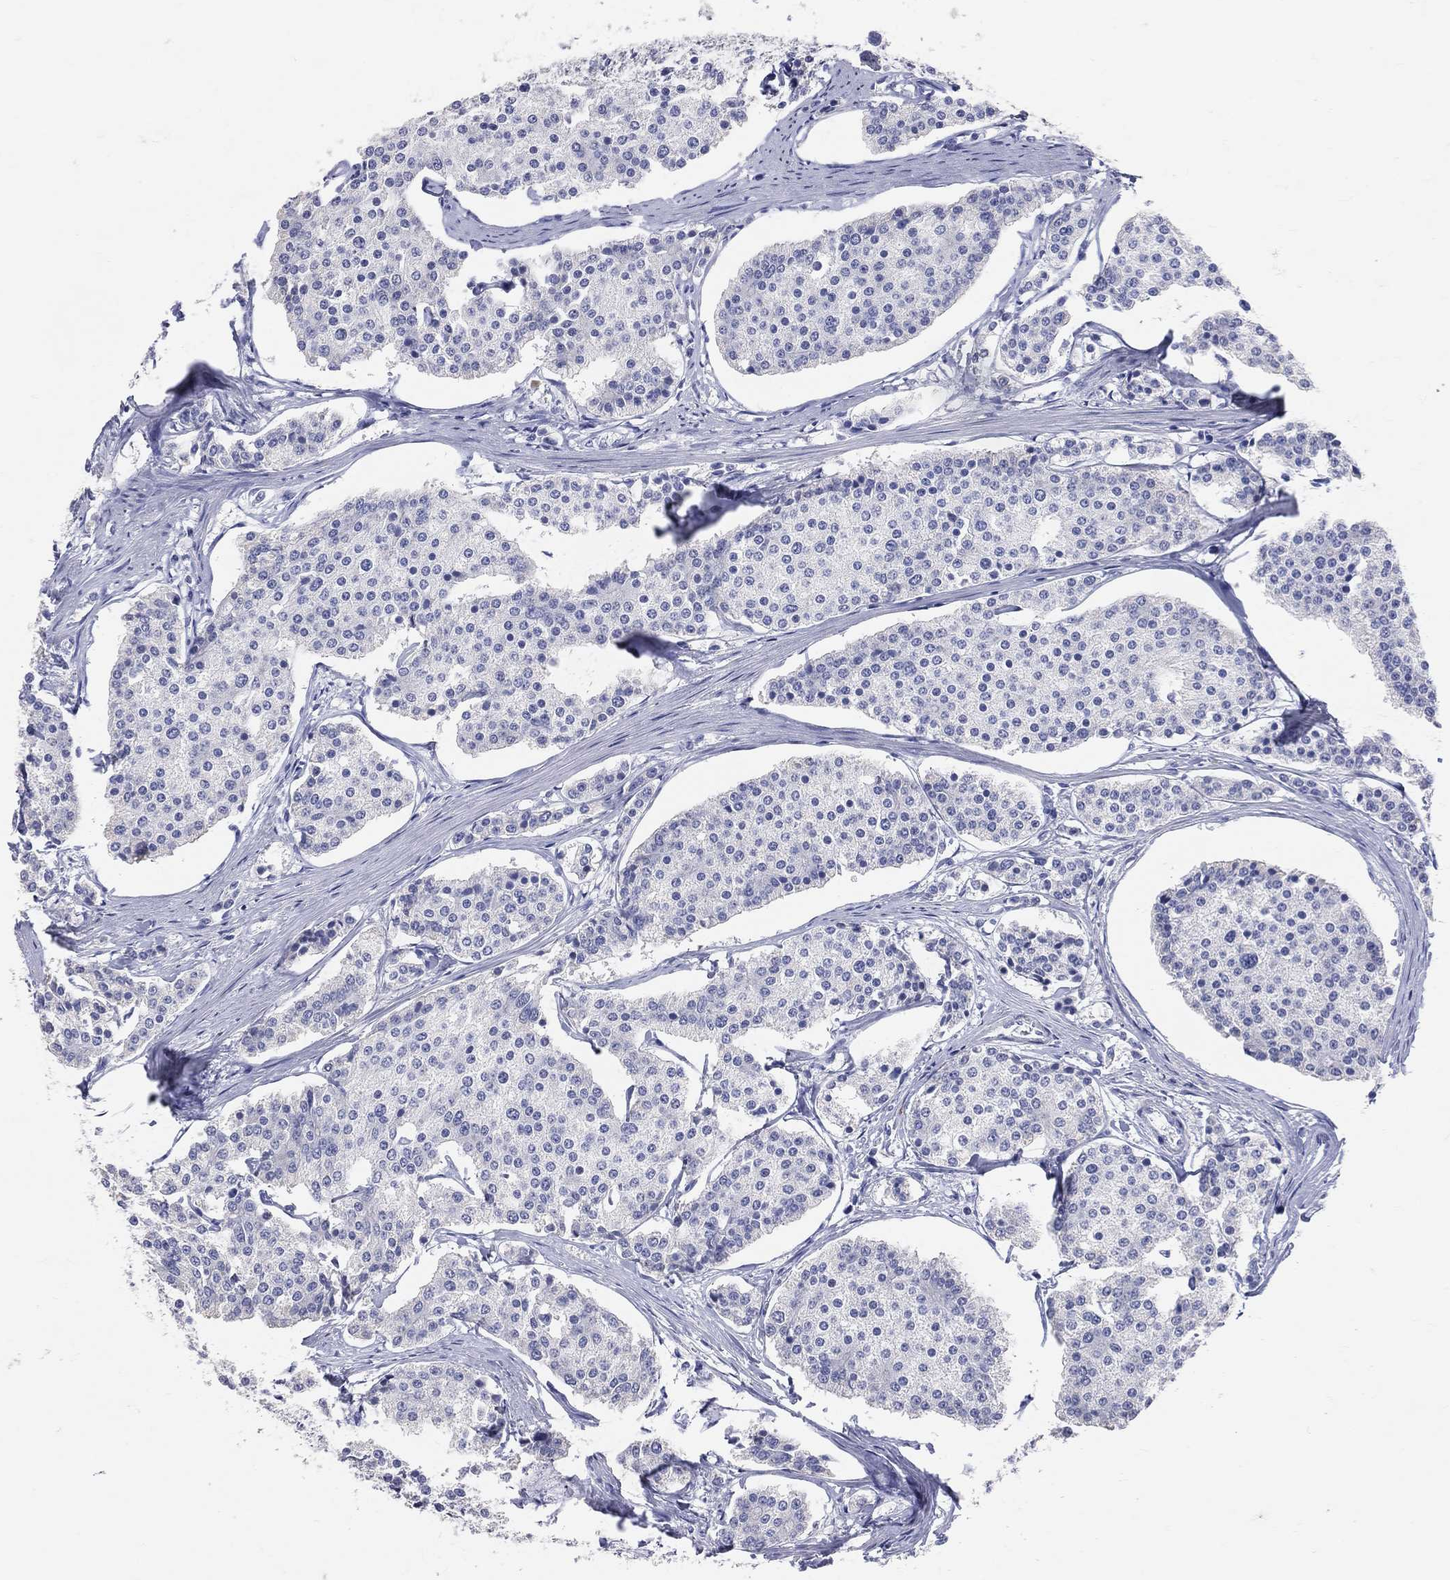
{"staining": {"intensity": "negative", "quantity": "none", "location": "none"}, "tissue": "carcinoid", "cell_type": "Tumor cells", "image_type": "cancer", "snomed": [{"axis": "morphology", "description": "Carcinoid, malignant, NOS"}, {"axis": "topography", "description": "Small intestine"}], "caption": "Carcinoid was stained to show a protein in brown. There is no significant staining in tumor cells.", "gene": "LAT", "patient": {"sex": "female", "age": 65}}